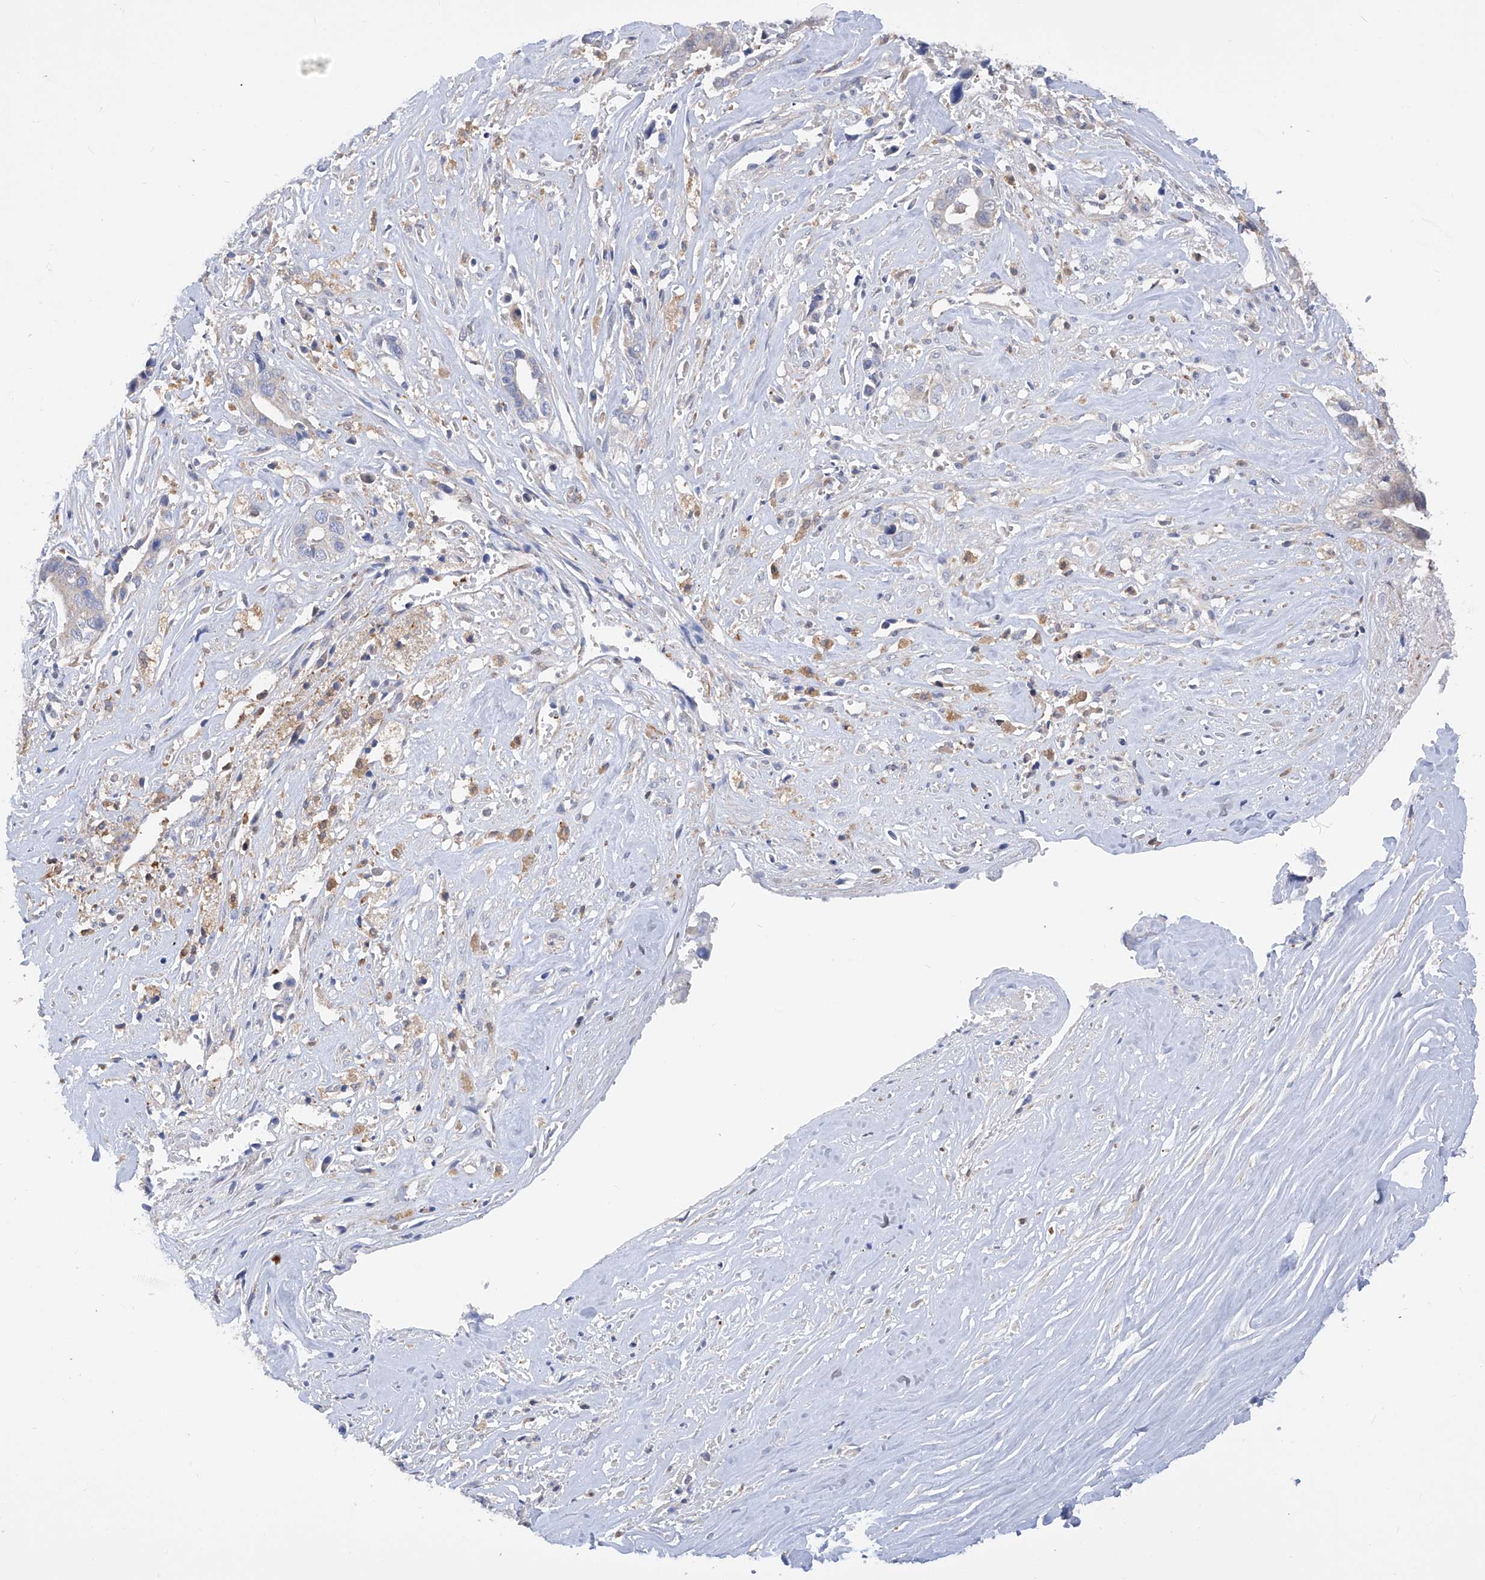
{"staining": {"intensity": "negative", "quantity": "none", "location": "none"}, "tissue": "liver cancer", "cell_type": "Tumor cells", "image_type": "cancer", "snomed": [{"axis": "morphology", "description": "Cholangiocarcinoma"}, {"axis": "topography", "description": "Liver"}], "caption": "An immunohistochemistry histopathology image of liver cancer is shown. There is no staining in tumor cells of liver cancer.", "gene": "SPATA20", "patient": {"sex": "female", "age": 79}}